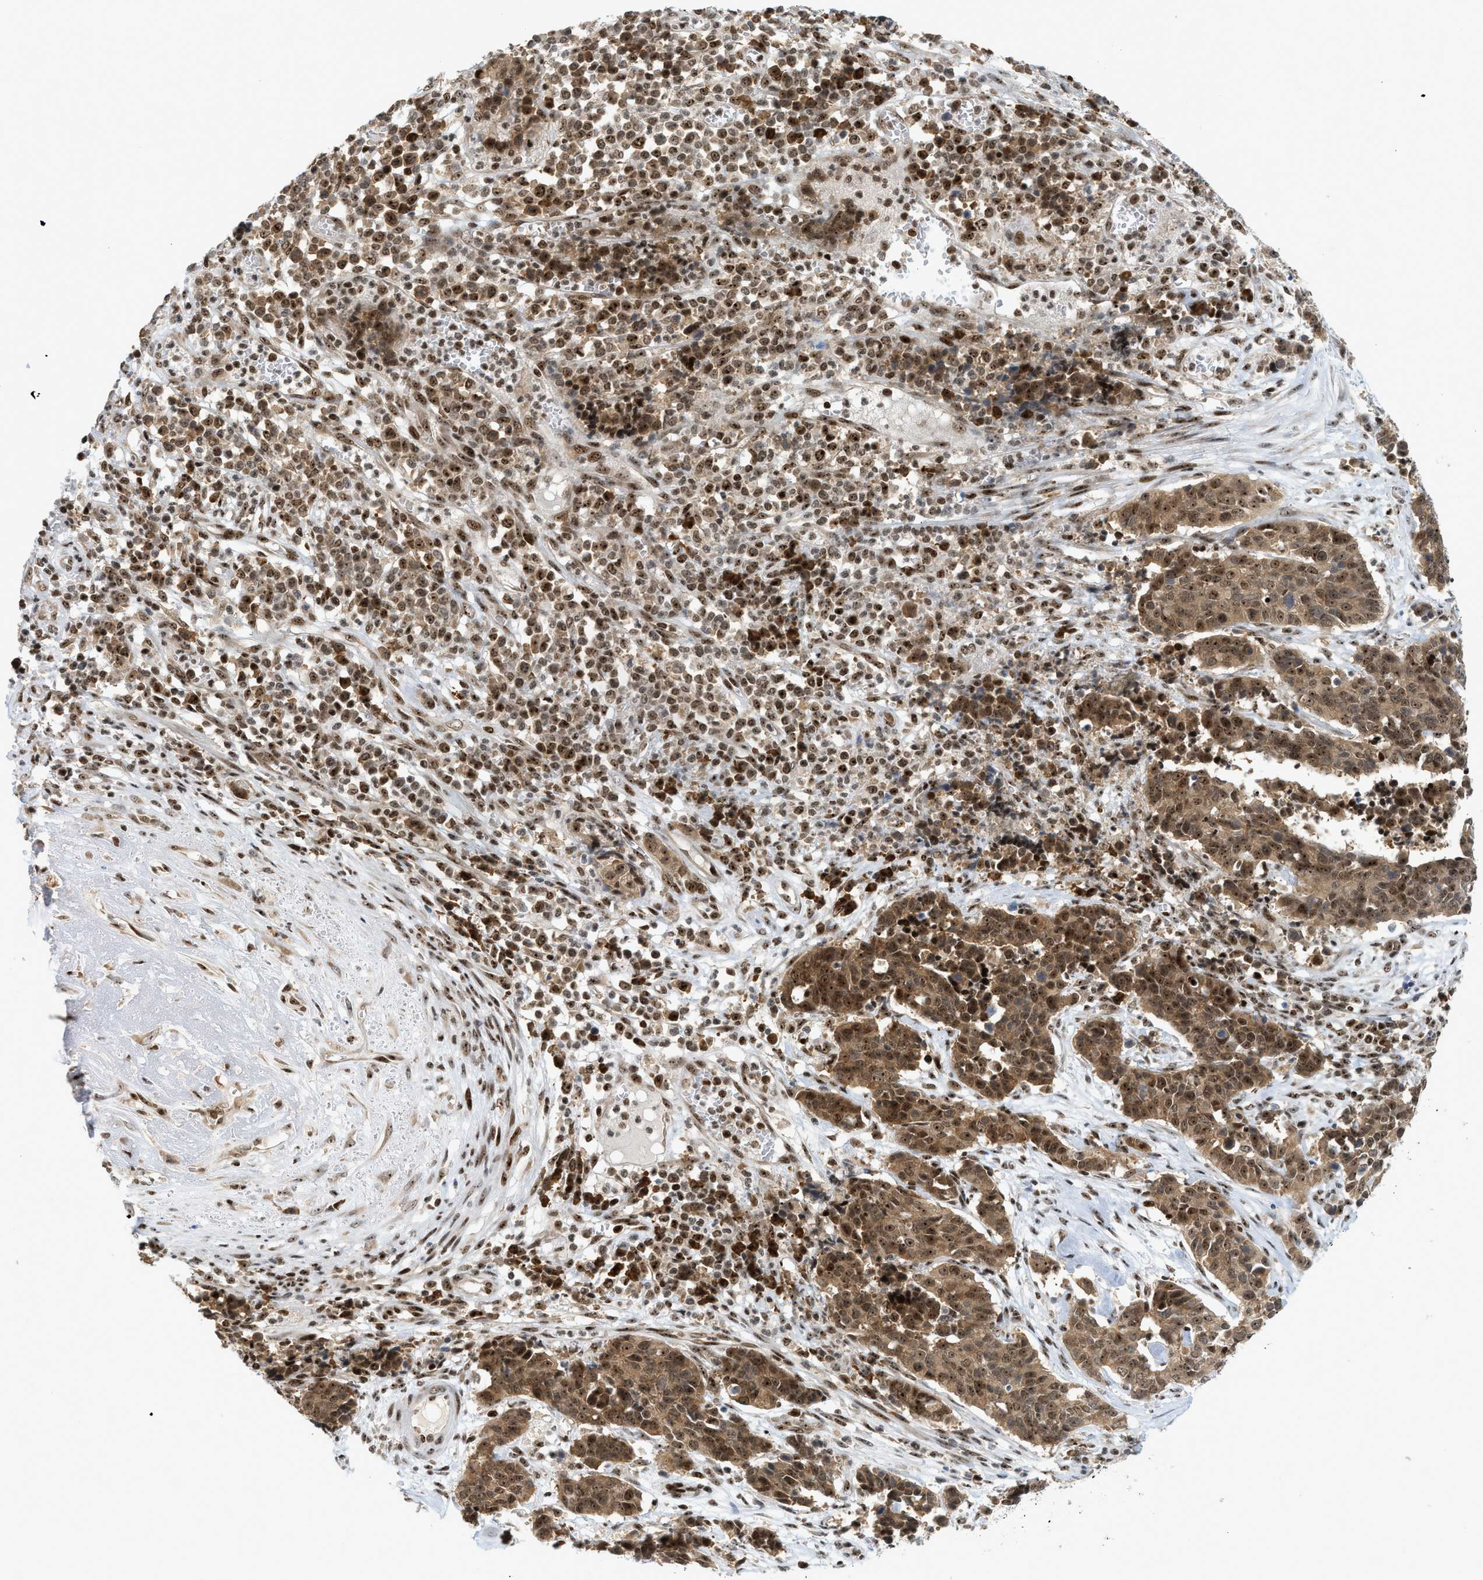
{"staining": {"intensity": "strong", "quantity": ">75%", "location": "cytoplasmic/membranous,nuclear"}, "tissue": "cervical cancer", "cell_type": "Tumor cells", "image_type": "cancer", "snomed": [{"axis": "morphology", "description": "Squamous cell carcinoma, NOS"}, {"axis": "topography", "description": "Cervix"}], "caption": "IHC photomicrograph of neoplastic tissue: cervical cancer stained using immunohistochemistry (IHC) shows high levels of strong protein expression localized specifically in the cytoplasmic/membranous and nuclear of tumor cells, appearing as a cytoplasmic/membranous and nuclear brown color.", "gene": "ZNF22", "patient": {"sex": "female", "age": 35}}